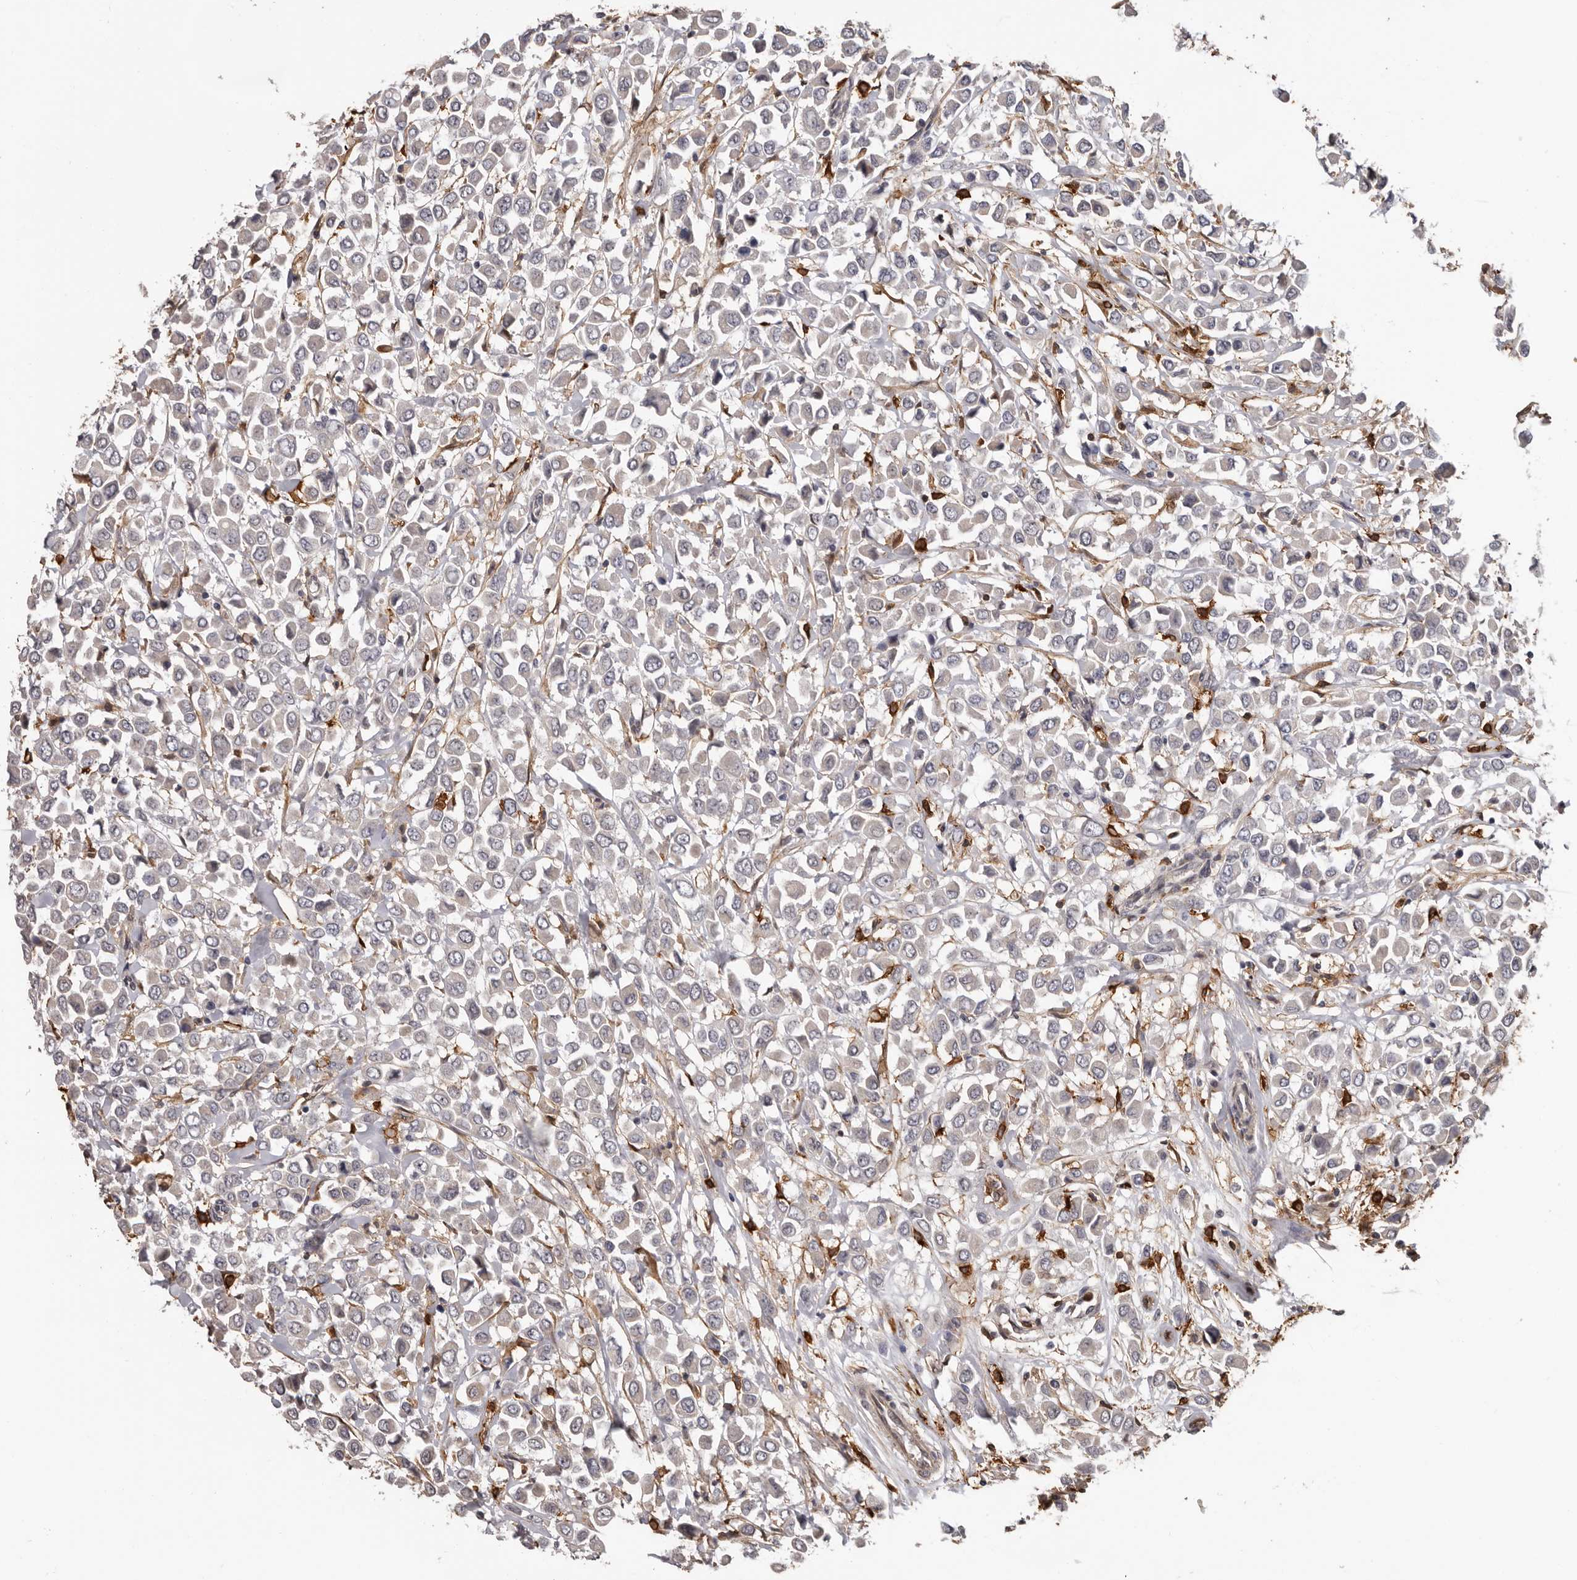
{"staining": {"intensity": "negative", "quantity": "none", "location": "none"}, "tissue": "breast cancer", "cell_type": "Tumor cells", "image_type": "cancer", "snomed": [{"axis": "morphology", "description": "Duct carcinoma"}, {"axis": "topography", "description": "Breast"}], "caption": "IHC micrograph of neoplastic tissue: breast cancer (intraductal carcinoma) stained with DAB exhibits no significant protein expression in tumor cells.", "gene": "PRR12", "patient": {"sex": "female", "age": 61}}